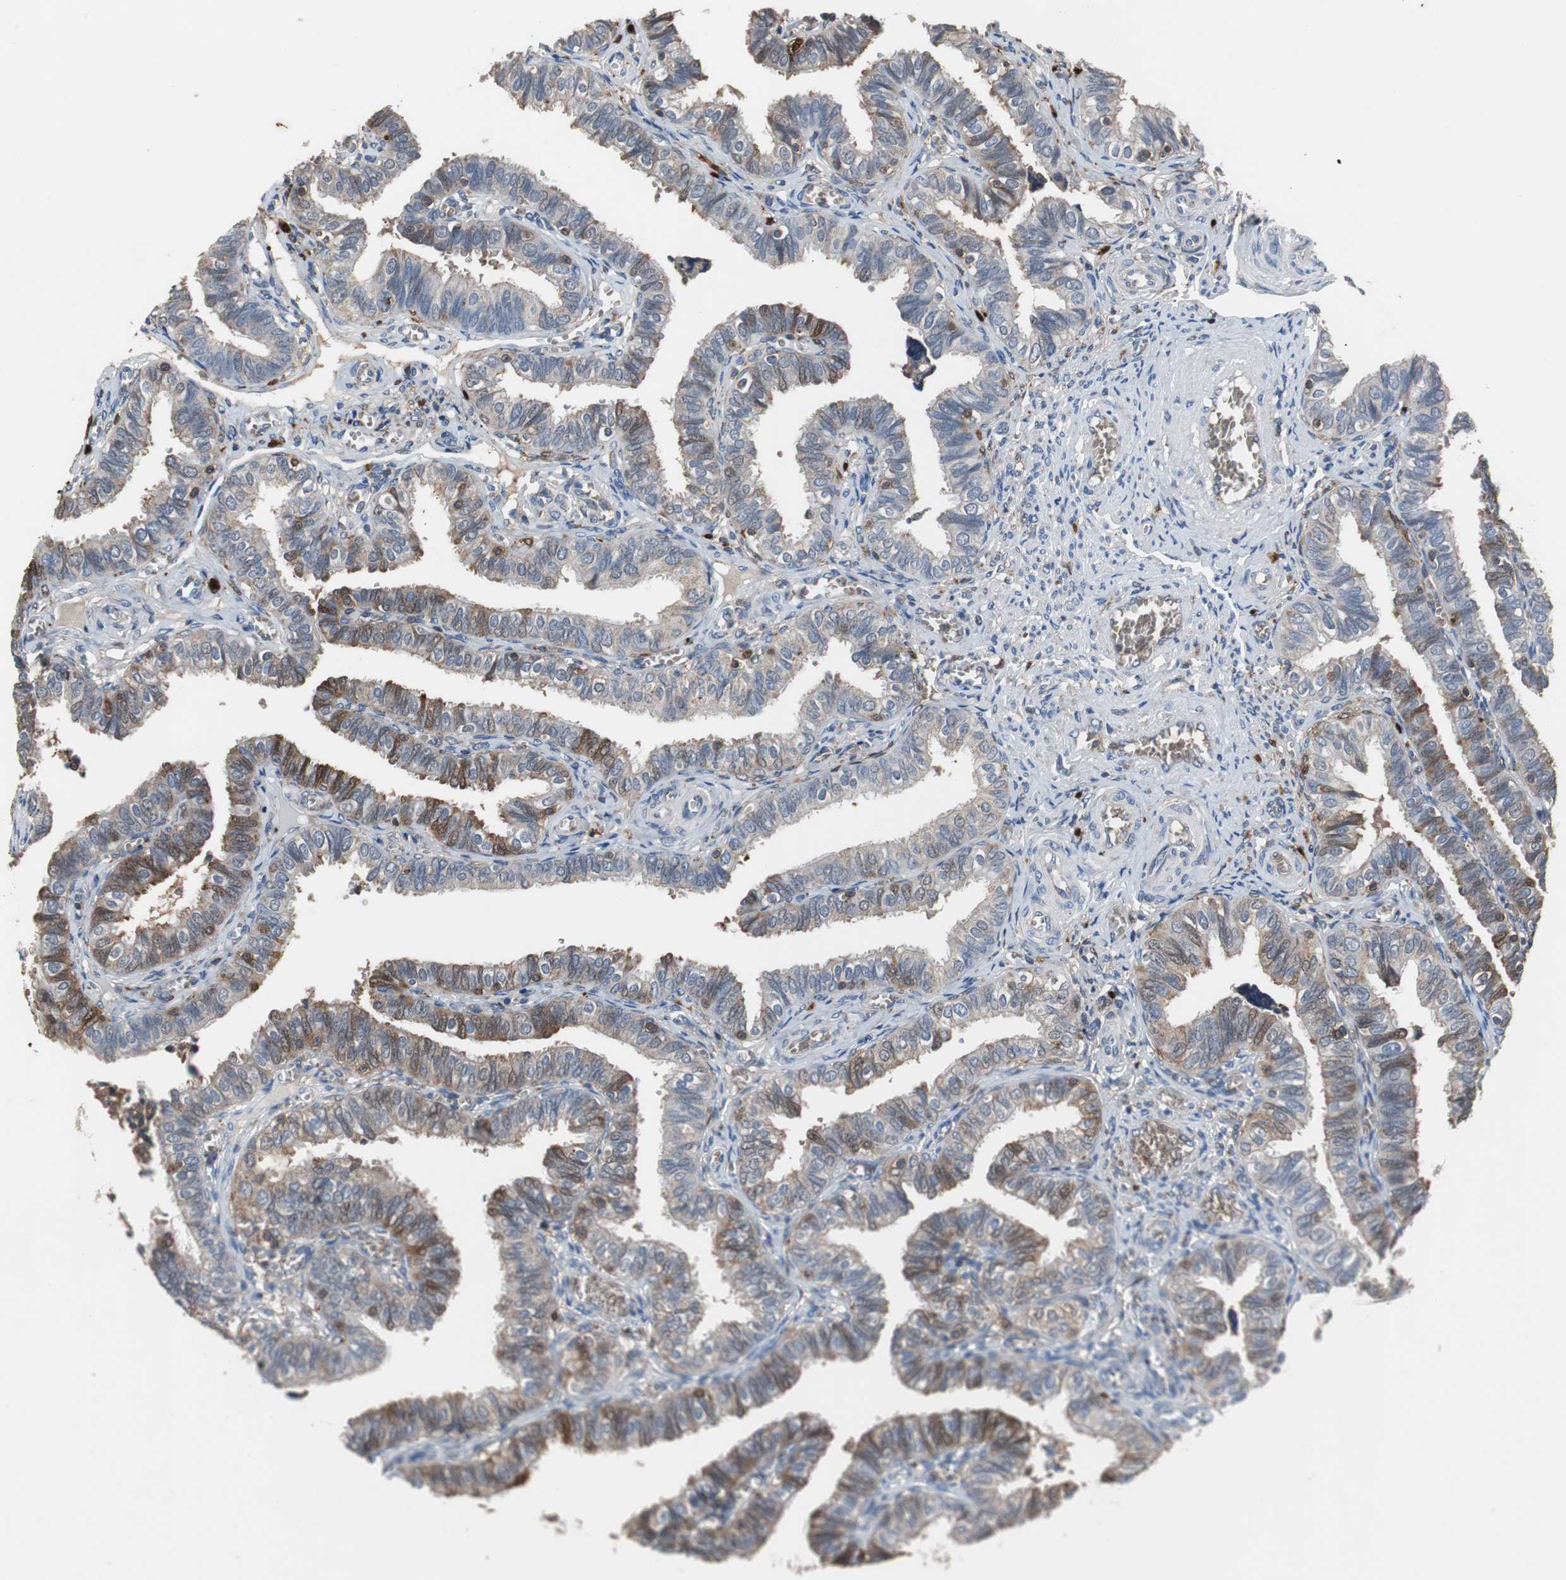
{"staining": {"intensity": "strong", "quantity": "25%-75%", "location": "cytoplasmic/membranous"}, "tissue": "fallopian tube", "cell_type": "Glandular cells", "image_type": "normal", "snomed": [{"axis": "morphology", "description": "Normal tissue, NOS"}, {"axis": "topography", "description": "Fallopian tube"}], "caption": "Fallopian tube stained with DAB immunohistochemistry (IHC) demonstrates high levels of strong cytoplasmic/membranous staining in approximately 25%-75% of glandular cells.", "gene": "CALB2", "patient": {"sex": "female", "age": 46}}